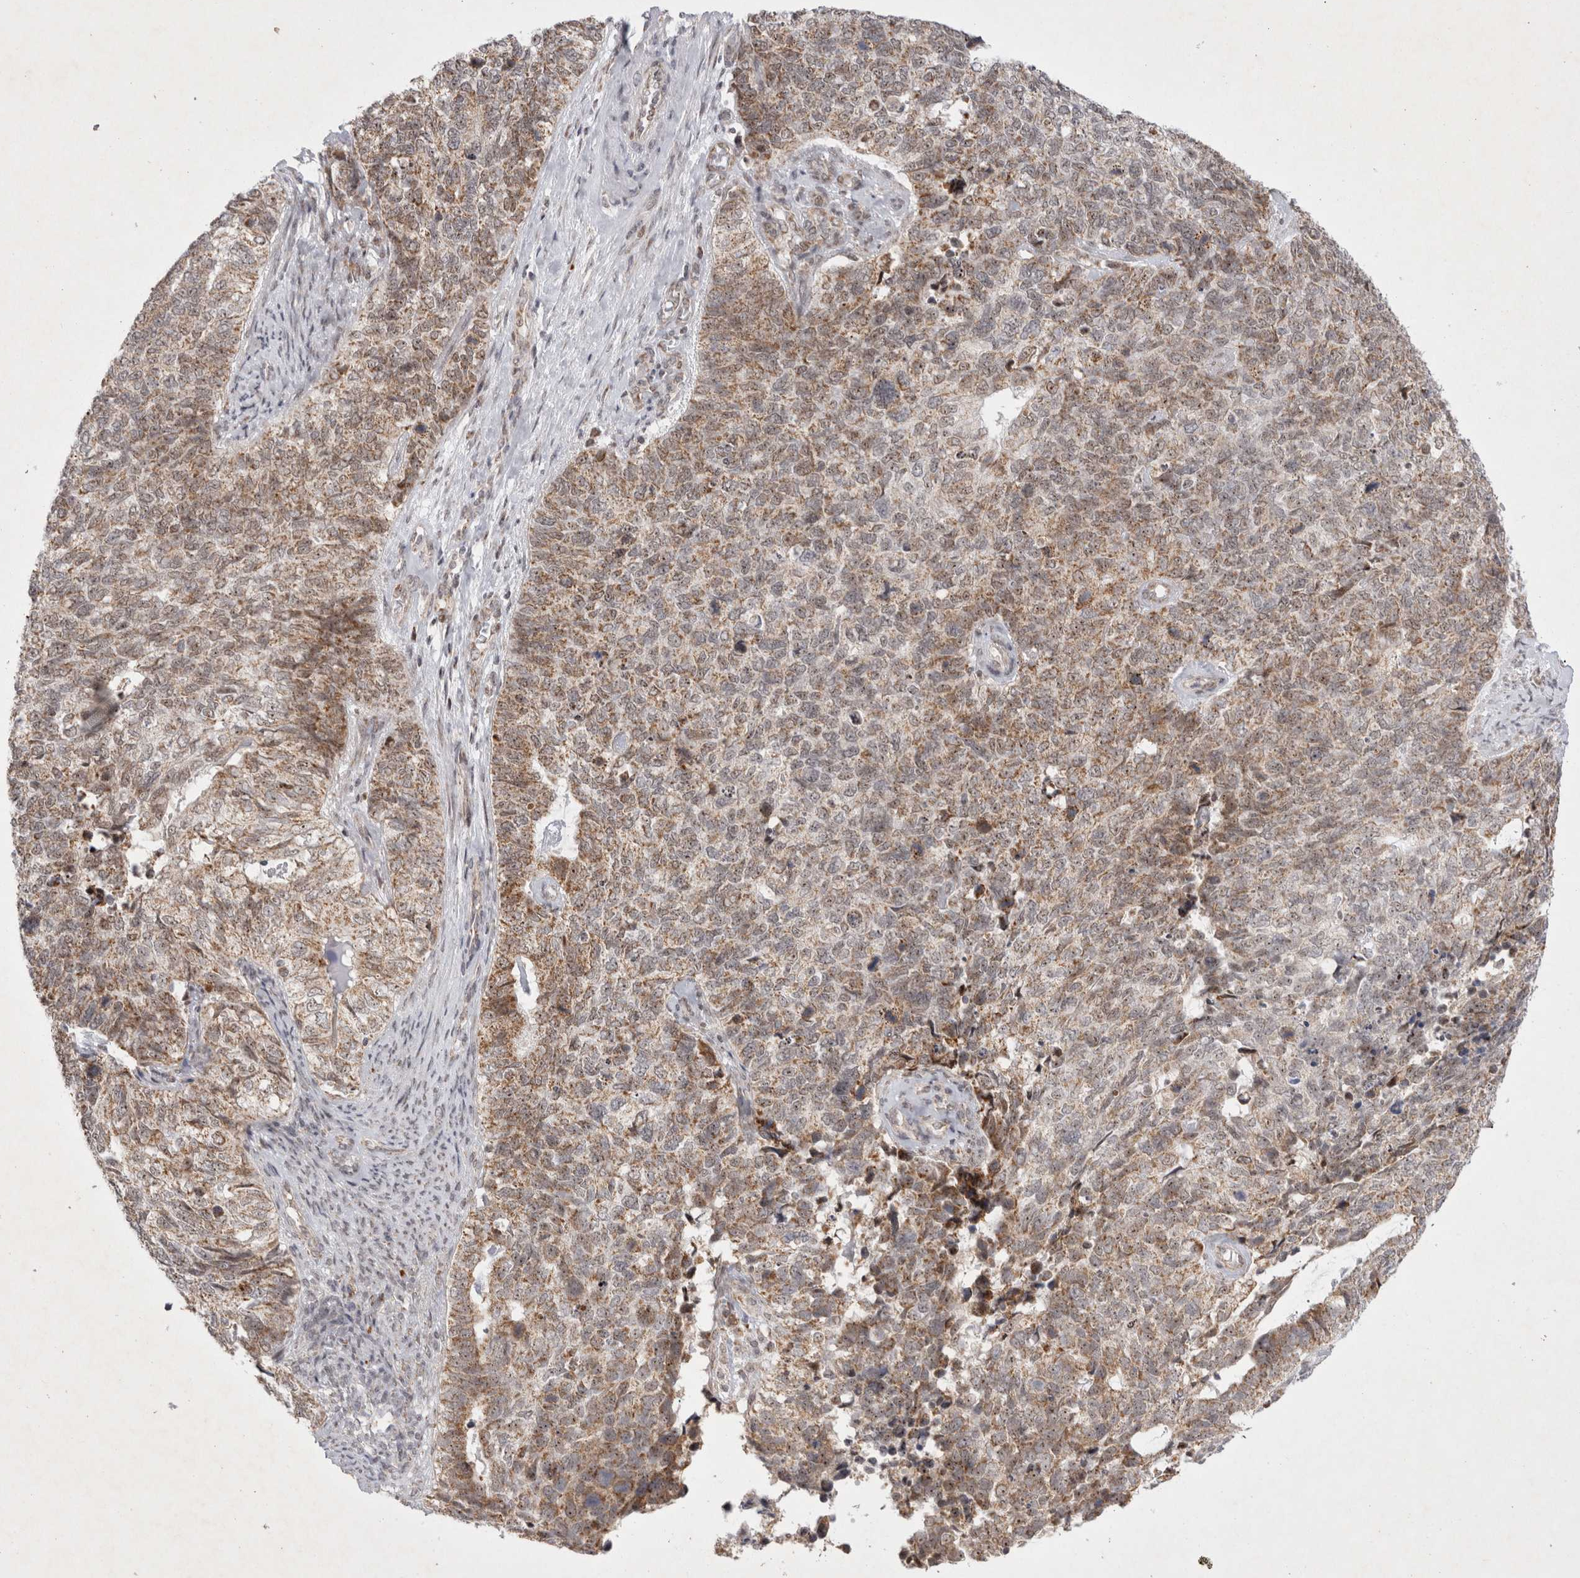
{"staining": {"intensity": "moderate", "quantity": ">75%", "location": "cytoplasmic/membranous,nuclear"}, "tissue": "cervical cancer", "cell_type": "Tumor cells", "image_type": "cancer", "snomed": [{"axis": "morphology", "description": "Squamous cell carcinoma, NOS"}, {"axis": "topography", "description": "Cervix"}], "caption": "The micrograph shows immunohistochemical staining of squamous cell carcinoma (cervical). There is moderate cytoplasmic/membranous and nuclear positivity is identified in about >75% of tumor cells.", "gene": "MRPL37", "patient": {"sex": "female", "age": 63}}